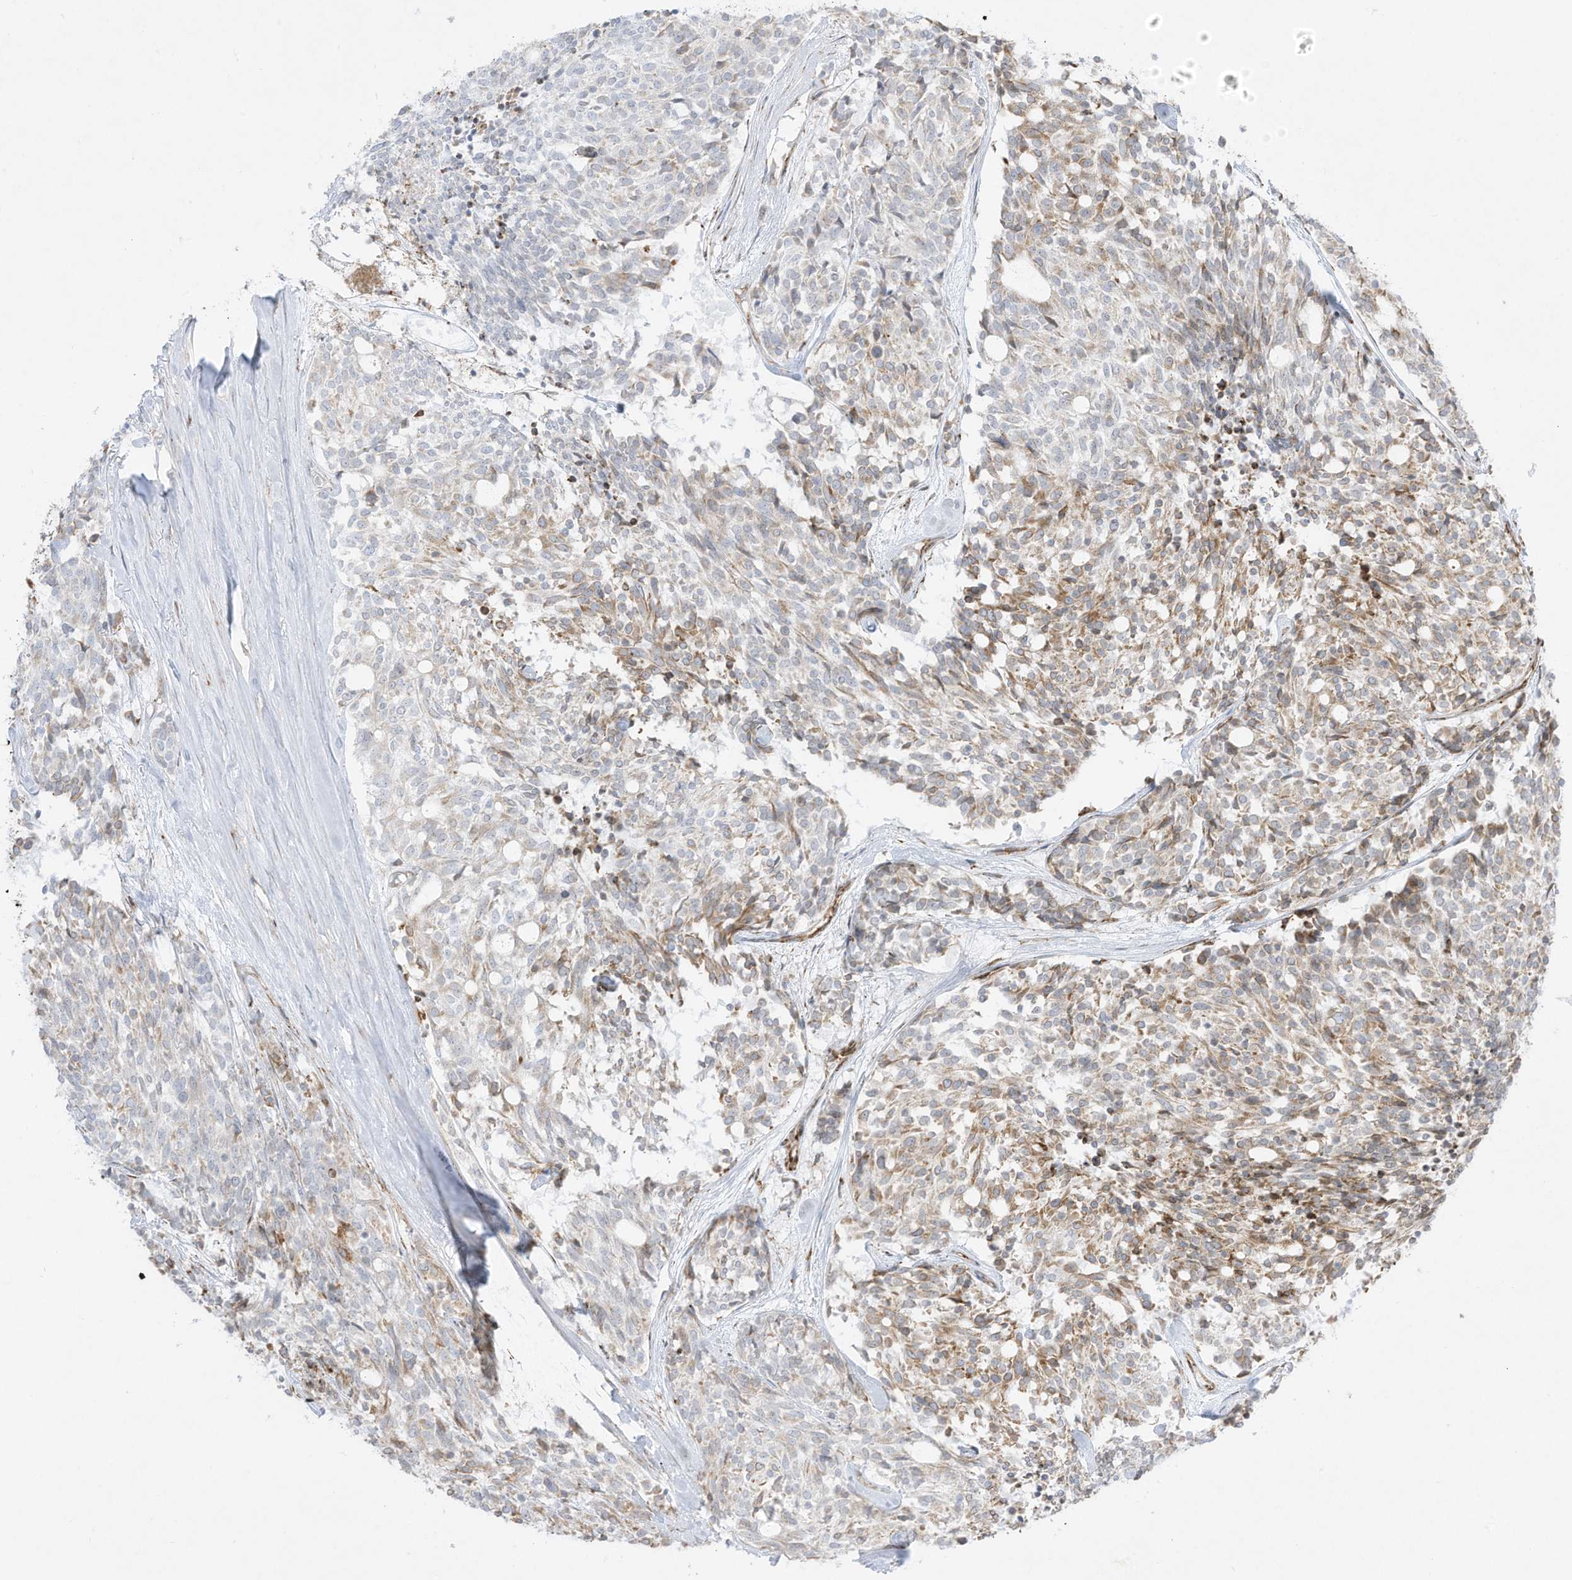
{"staining": {"intensity": "weak", "quantity": "25%-75%", "location": "cytoplasmic/membranous"}, "tissue": "carcinoid", "cell_type": "Tumor cells", "image_type": "cancer", "snomed": [{"axis": "morphology", "description": "Carcinoid, malignant, NOS"}, {"axis": "topography", "description": "Pancreas"}], "caption": "DAB (3,3'-diaminobenzidine) immunohistochemical staining of human carcinoid reveals weak cytoplasmic/membranous protein staining in about 25%-75% of tumor cells.", "gene": "PTK6", "patient": {"sex": "female", "age": 54}}